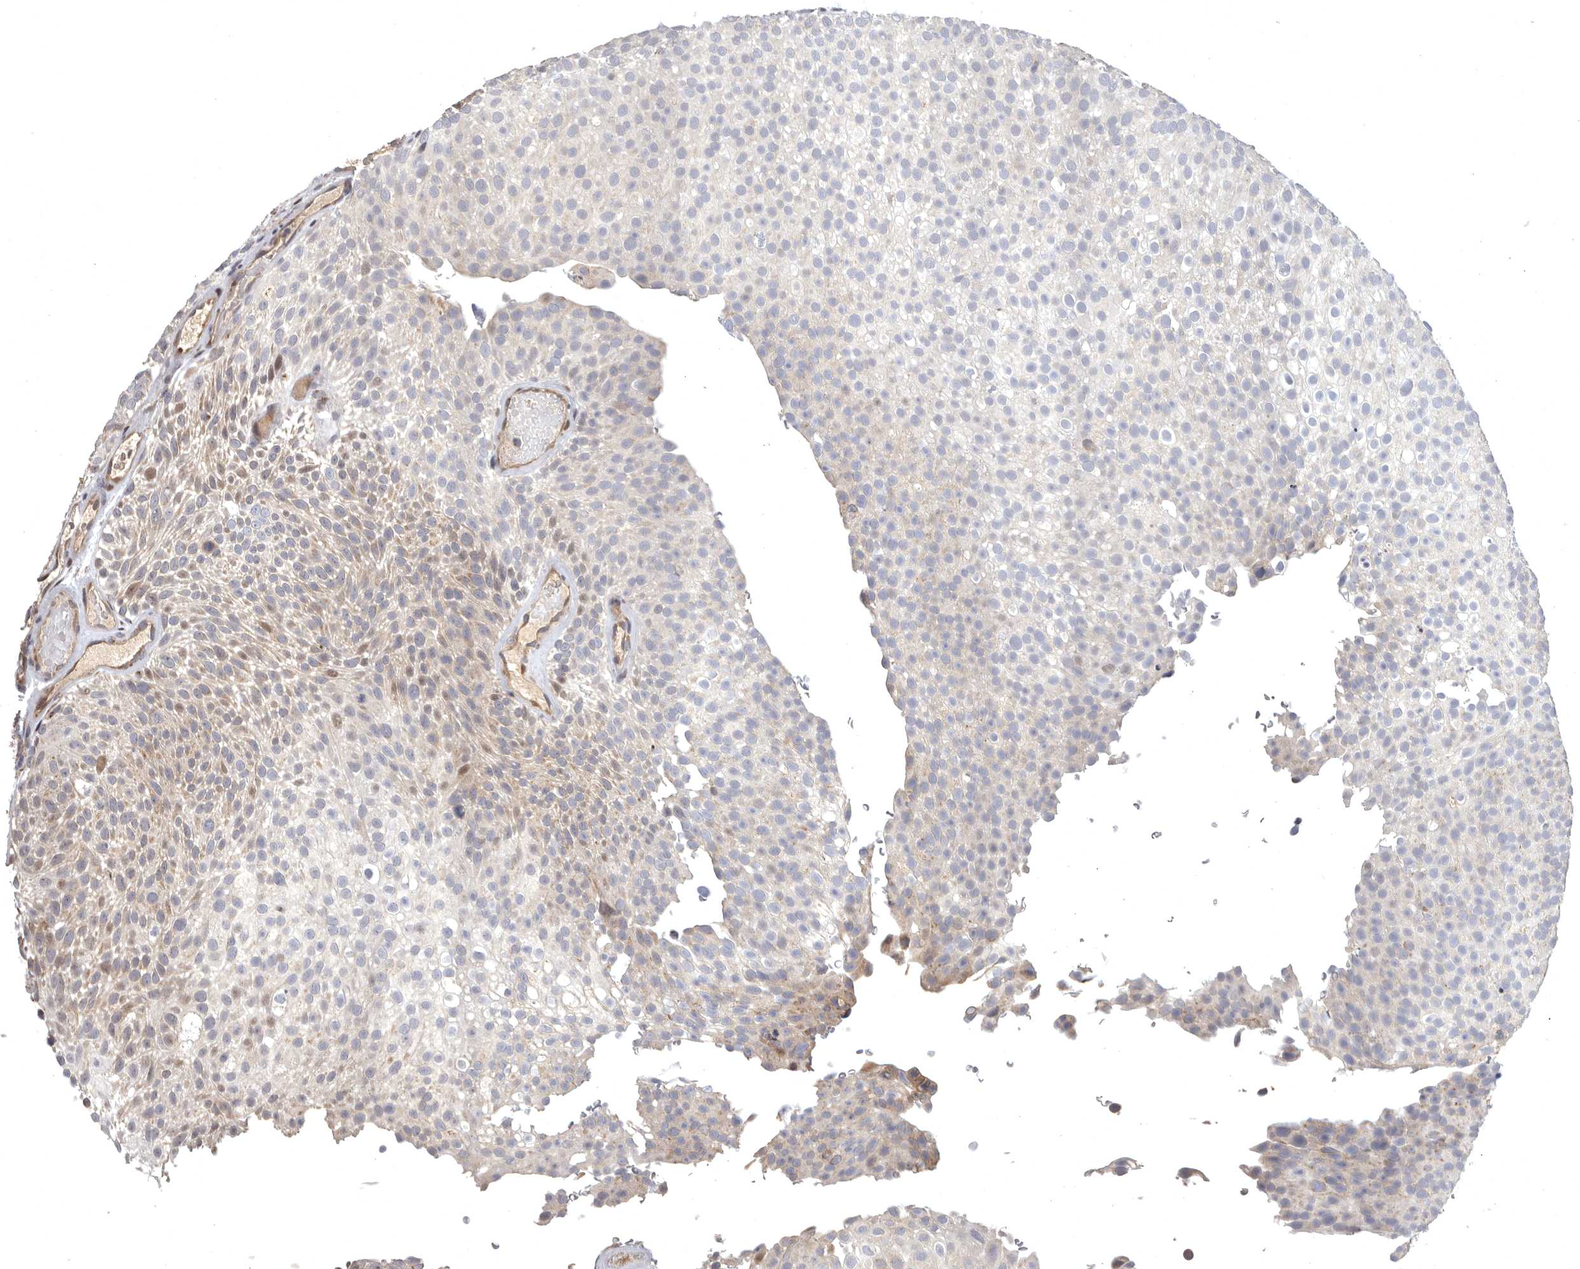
{"staining": {"intensity": "weak", "quantity": "<25%", "location": "cytoplasmic/membranous,nuclear"}, "tissue": "urothelial cancer", "cell_type": "Tumor cells", "image_type": "cancer", "snomed": [{"axis": "morphology", "description": "Urothelial carcinoma, Low grade"}, {"axis": "topography", "description": "Urinary bladder"}], "caption": "Tumor cells show no significant staining in urothelial cancer.", "gene": "MAN2A1", "patient": {"sex": "male", "age": 78}}